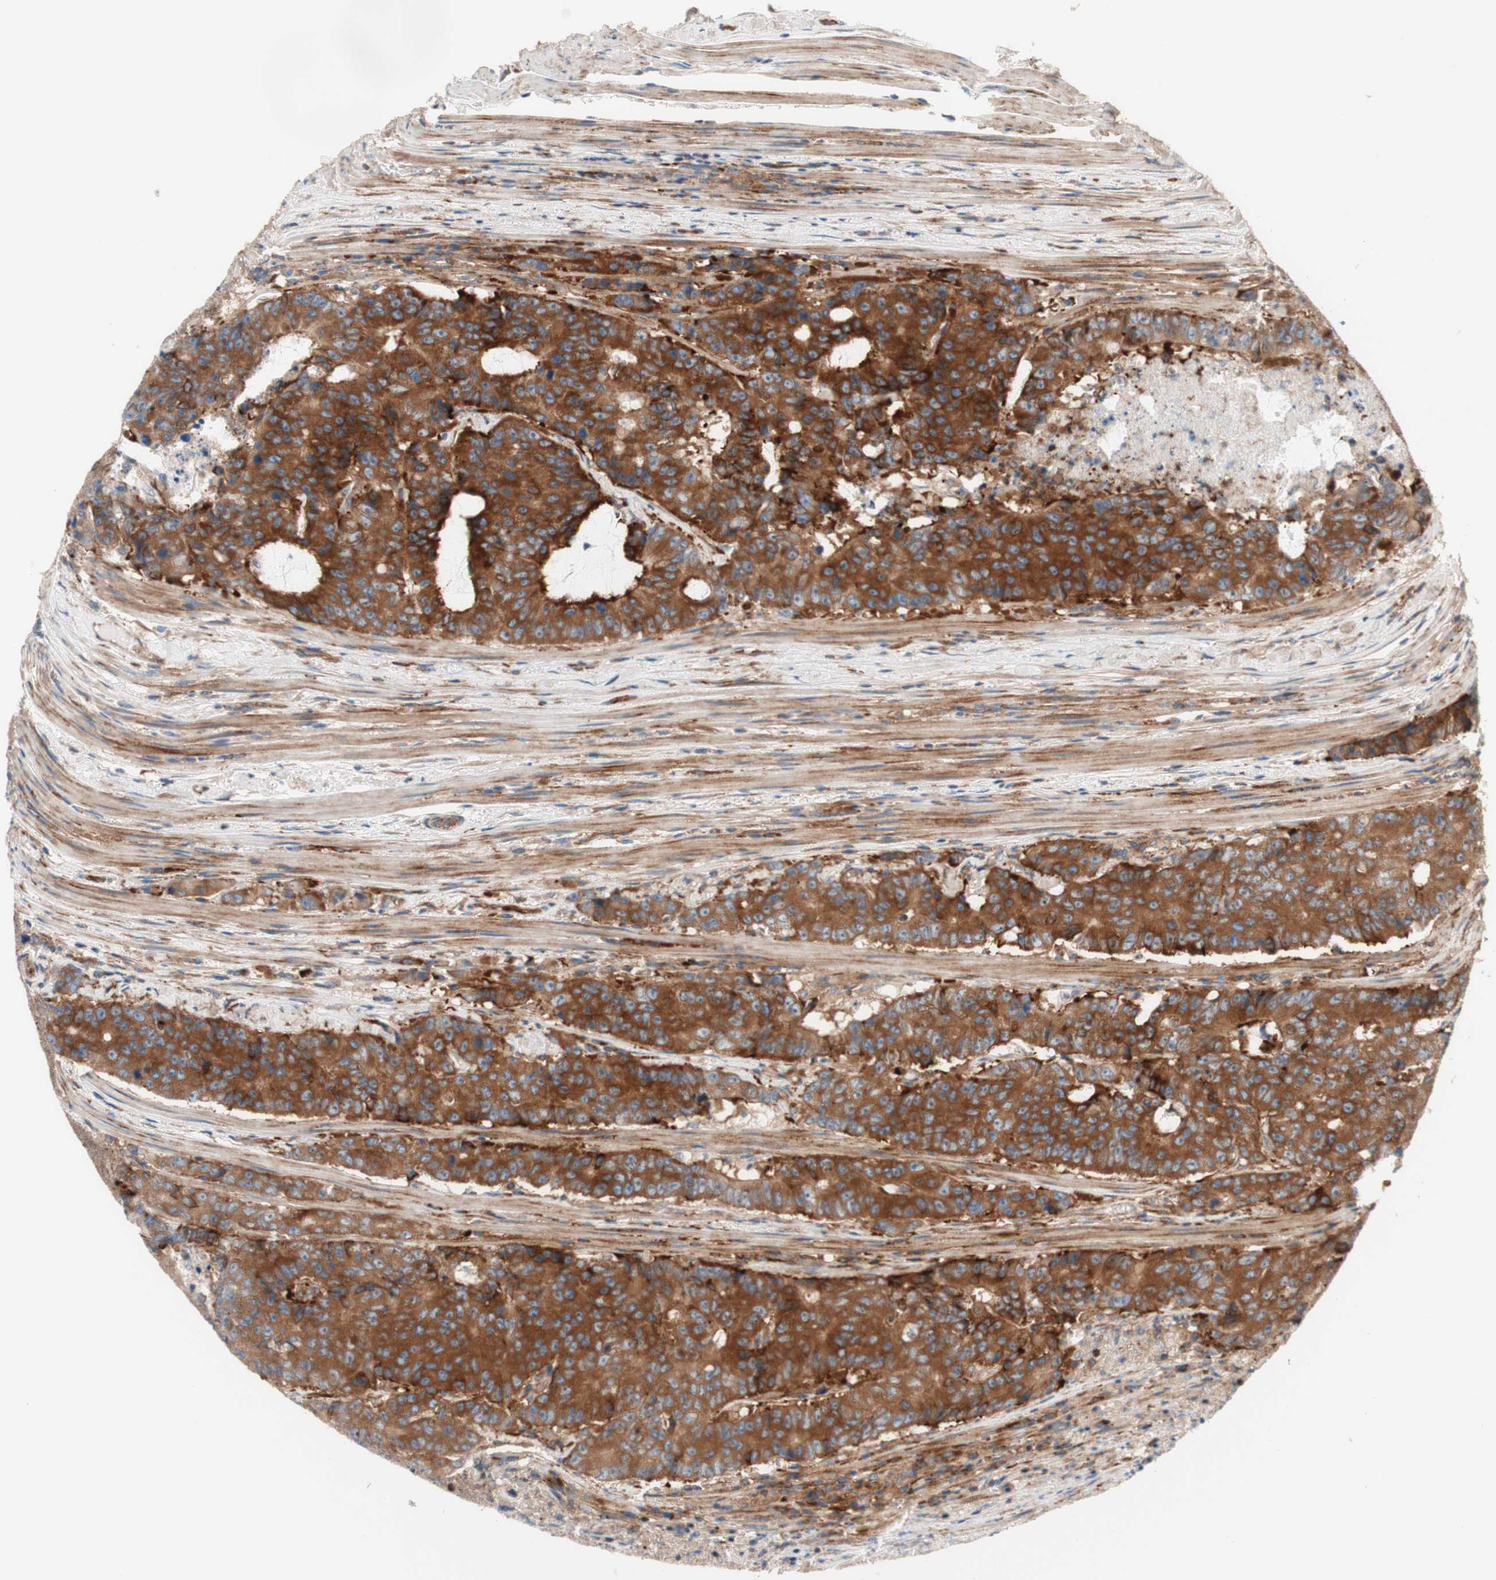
{"staining": {"intensity": "moderate", "quantity": ">75%", "location": "cytoplasmic/membranous"}, "tissue": "colorectal cancer", "cell_type": "Tumor cells", "image_type": "cancer", "snomed": [{"axis": "morphology", "description": "Adenocarcinoma, NOS"}, {"axis": "topography", "description": "Colon"}], "caption": "Colorectal adenocarcinoma tissue exhibits moderate cytoplasmic/membranous positivity in approximately >75% of tumor cells", "gene": "CCN4", "patient": {"sex": "female", "age": 86}}